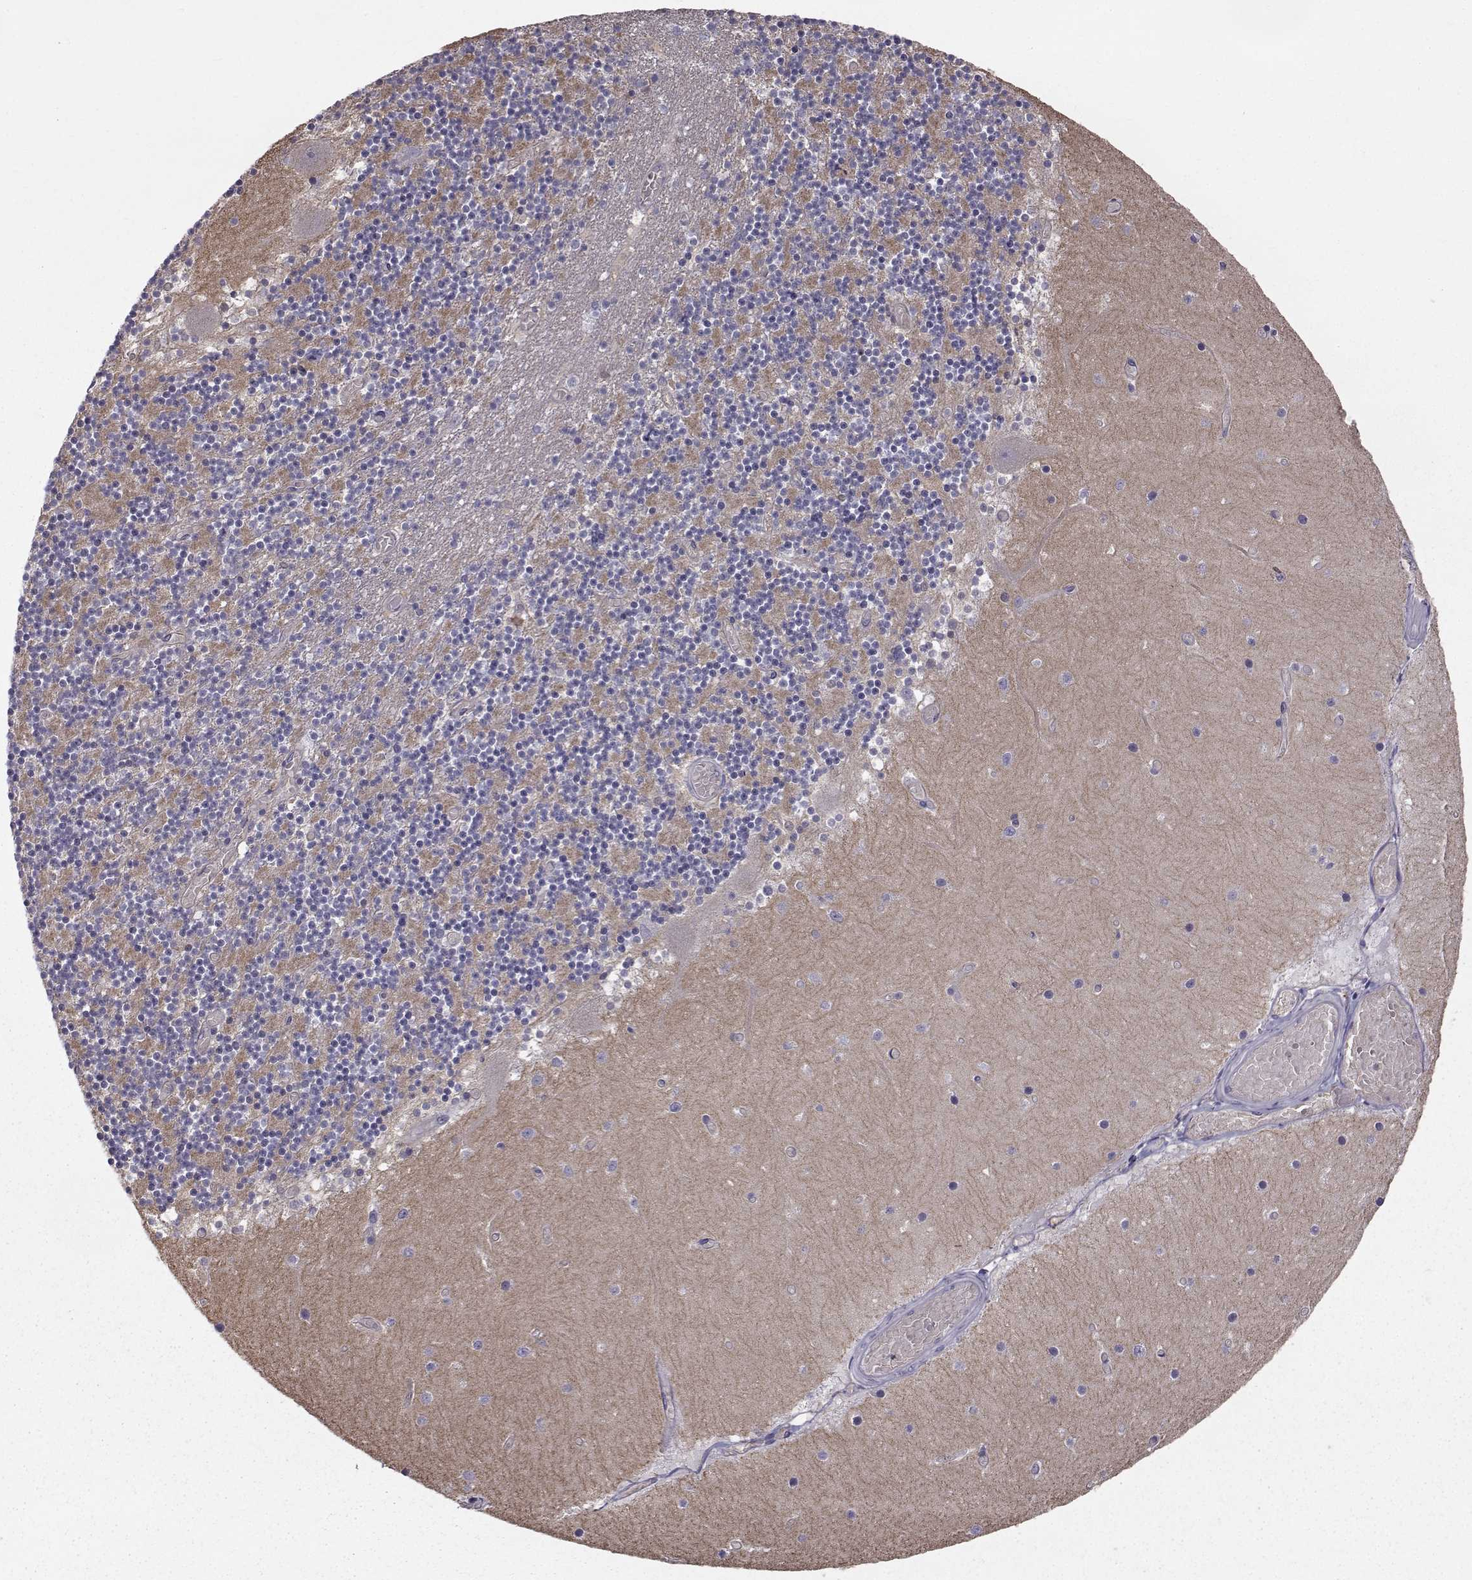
{"staining": {"intensity": "negative", "quantity": "none", "location": "none"}, "tissue": "cerebellum", "cell_type": "Cells in granular layer", "image_type": "normal", "snomed": [{"axis": "morphology", "description": "Normal tissue, NOS"}, {"axis": "topography", "description": "Cerebellum"}], "caption": "Photomicrograph shows no significant protein staining in cells in granular layer of benign cerebellum.", "gene": "QPCT", "patient": {"sex": "female", "age": 28}}